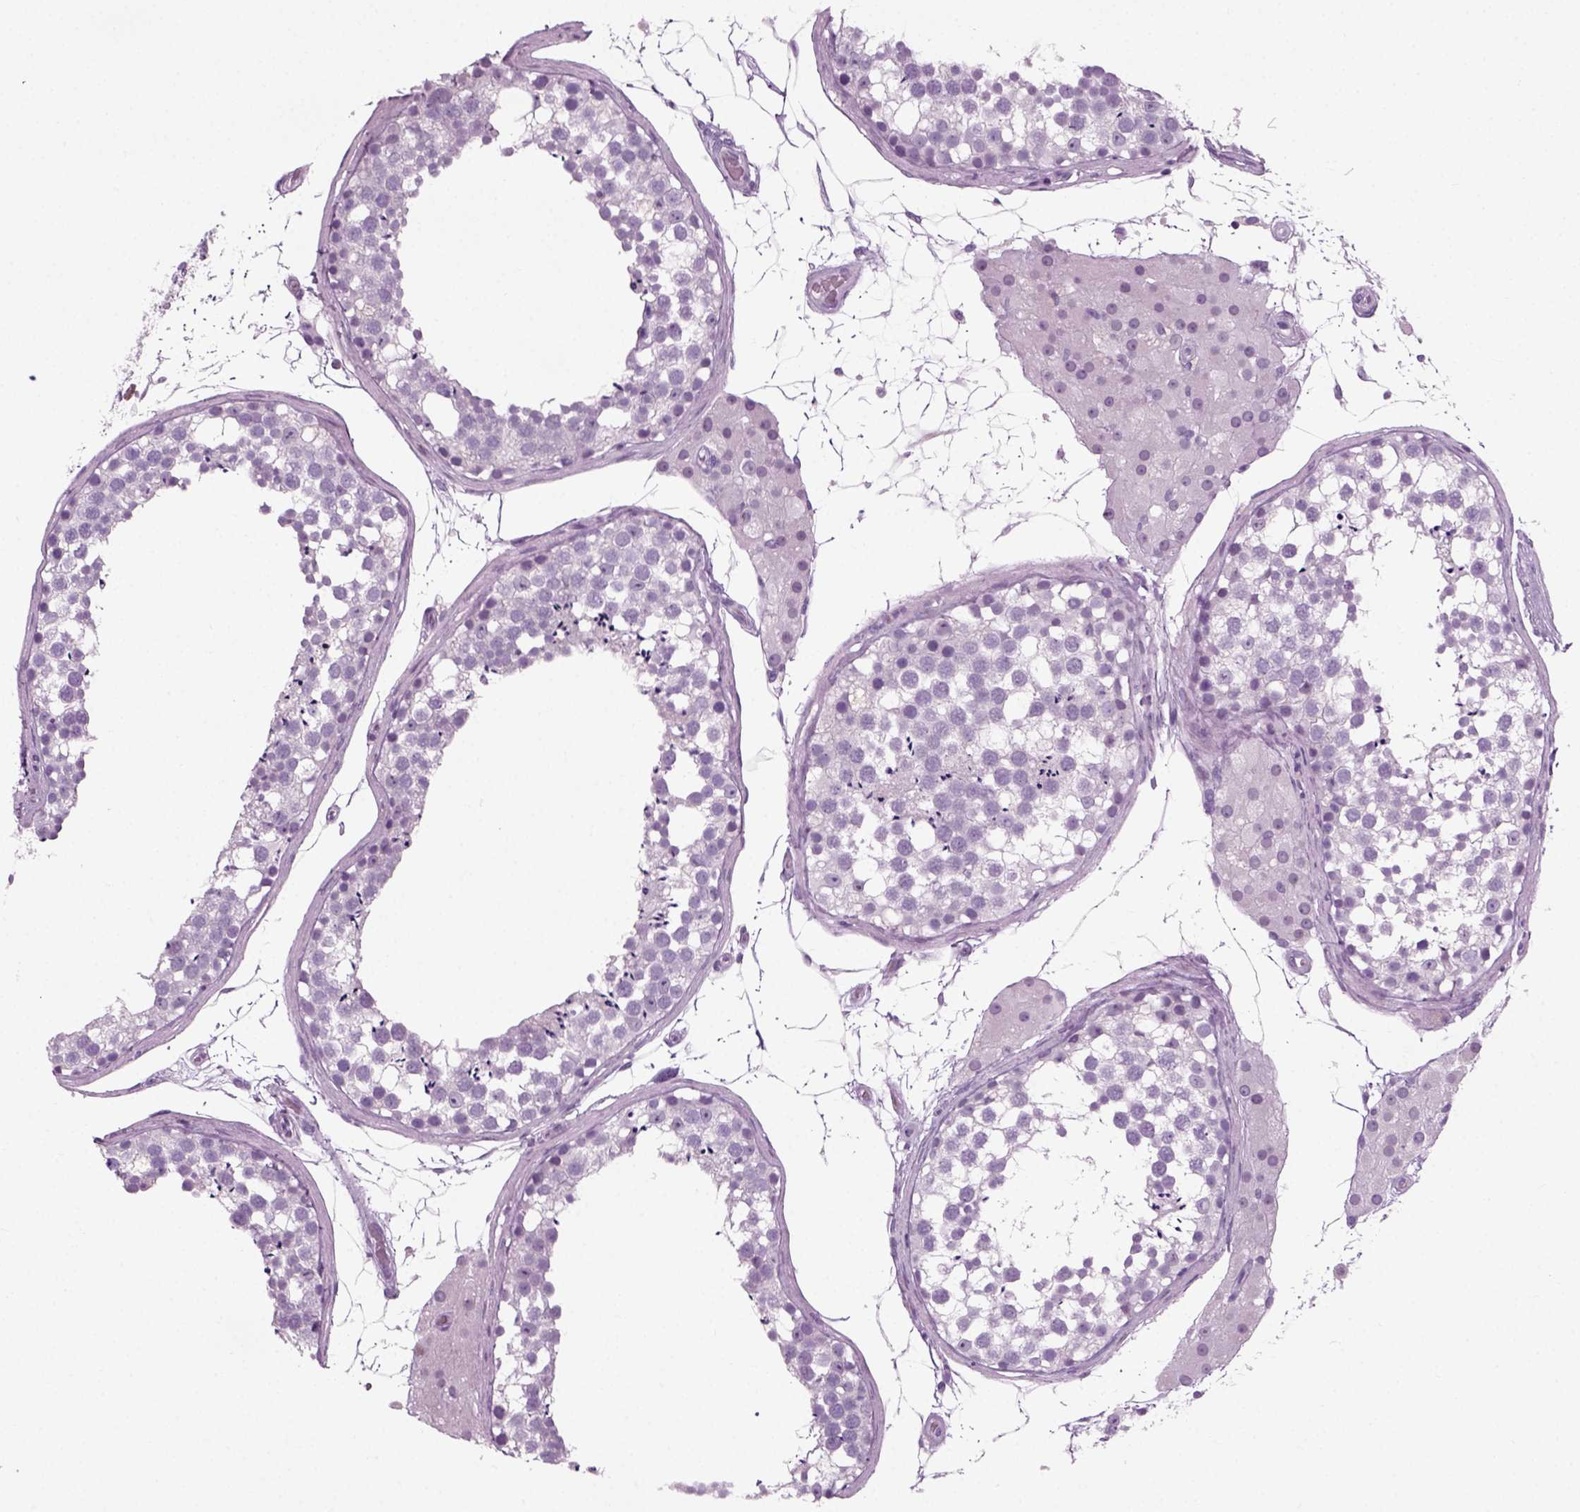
{"staining": {"intensity": "negative", "quantity": "none", "location": "none"}, "tissue": "testis", "cell_type": "Cells in seminiferous ducts", "image_type": "normal", "snomed": [{"axis": "morphology", "description": "Normal tissue, NOS"}, {"axis": "morphology", "description": "Seminoma, NOS"}, {"axis": "topography", "description": "Testis"}], "caption": "Immunohistochemistry (IHC) micrograph of benign testis stained for a protein (brown), which demonstrates no positivity in cells in seminiferous ducts. Nuclei are stained in blue.", "gene": "PRLH", "patient": {"sex": "male", "age": 65}}